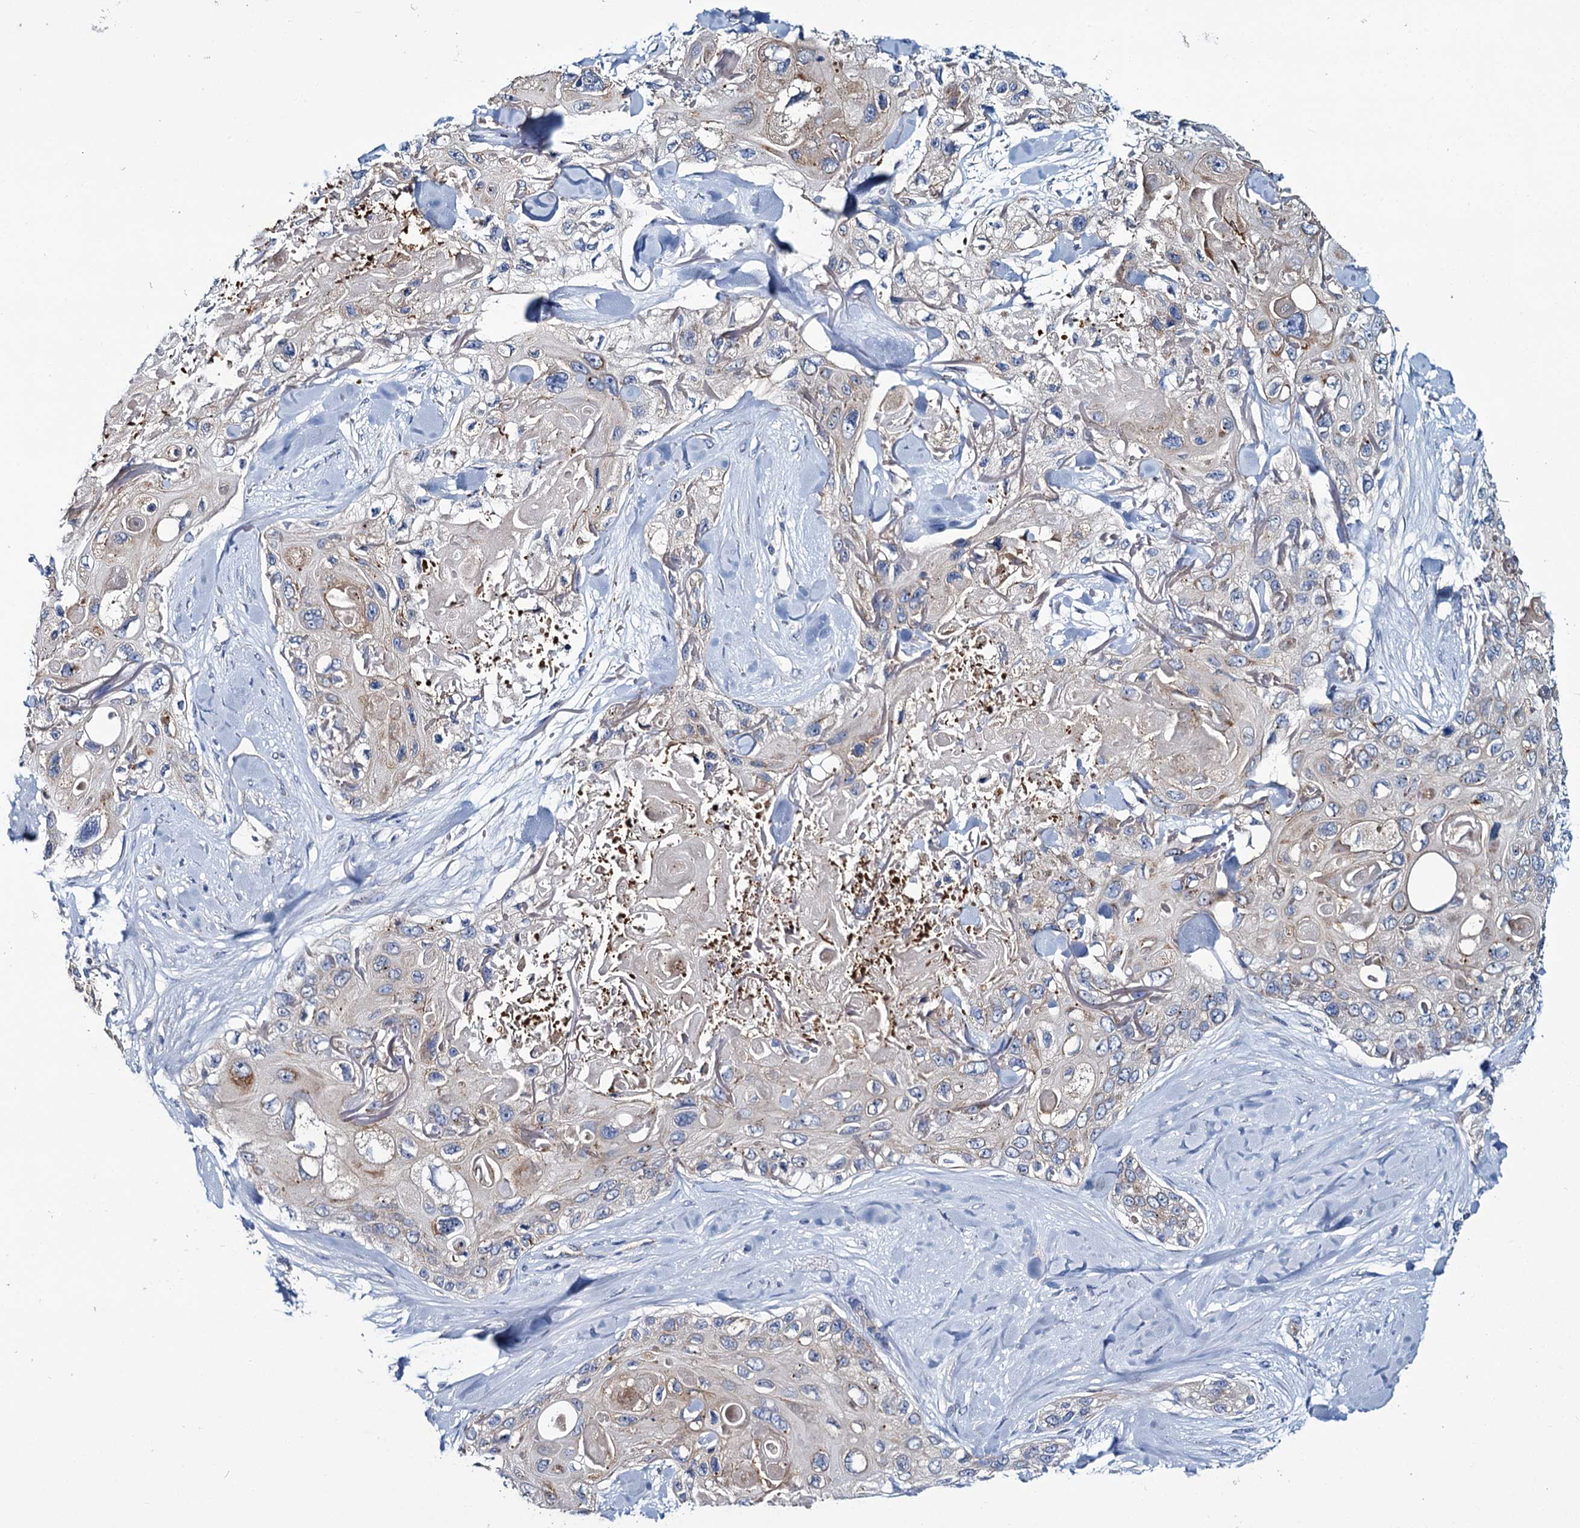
{"staining": {"intensity": "weak", "quantity": "<25%", "location": "cytoplasmic/membranous"}, "tissue": "skin cancer", "cell_type": "Tumor cells", "image_type": "cancer", "snomed": [{"axis": "morphology", "description": "Normal tissue, NOS"}, {"axis": "morphology", "description": "Squamous cell carcinoma, NOS"}, {"axis": "topography", "description": "Skin"}], "caption": "High magnification brightfield microscopy of skin cancer (squamous cell carcinoma) stained with DAB (3,3'-diaminobenzidine) (brown) and counterstained with hematoxylin (blue): tumor cells show no significant expression.", "gene": "CEP295", "patient": {"sex": "male", "age": 72}}